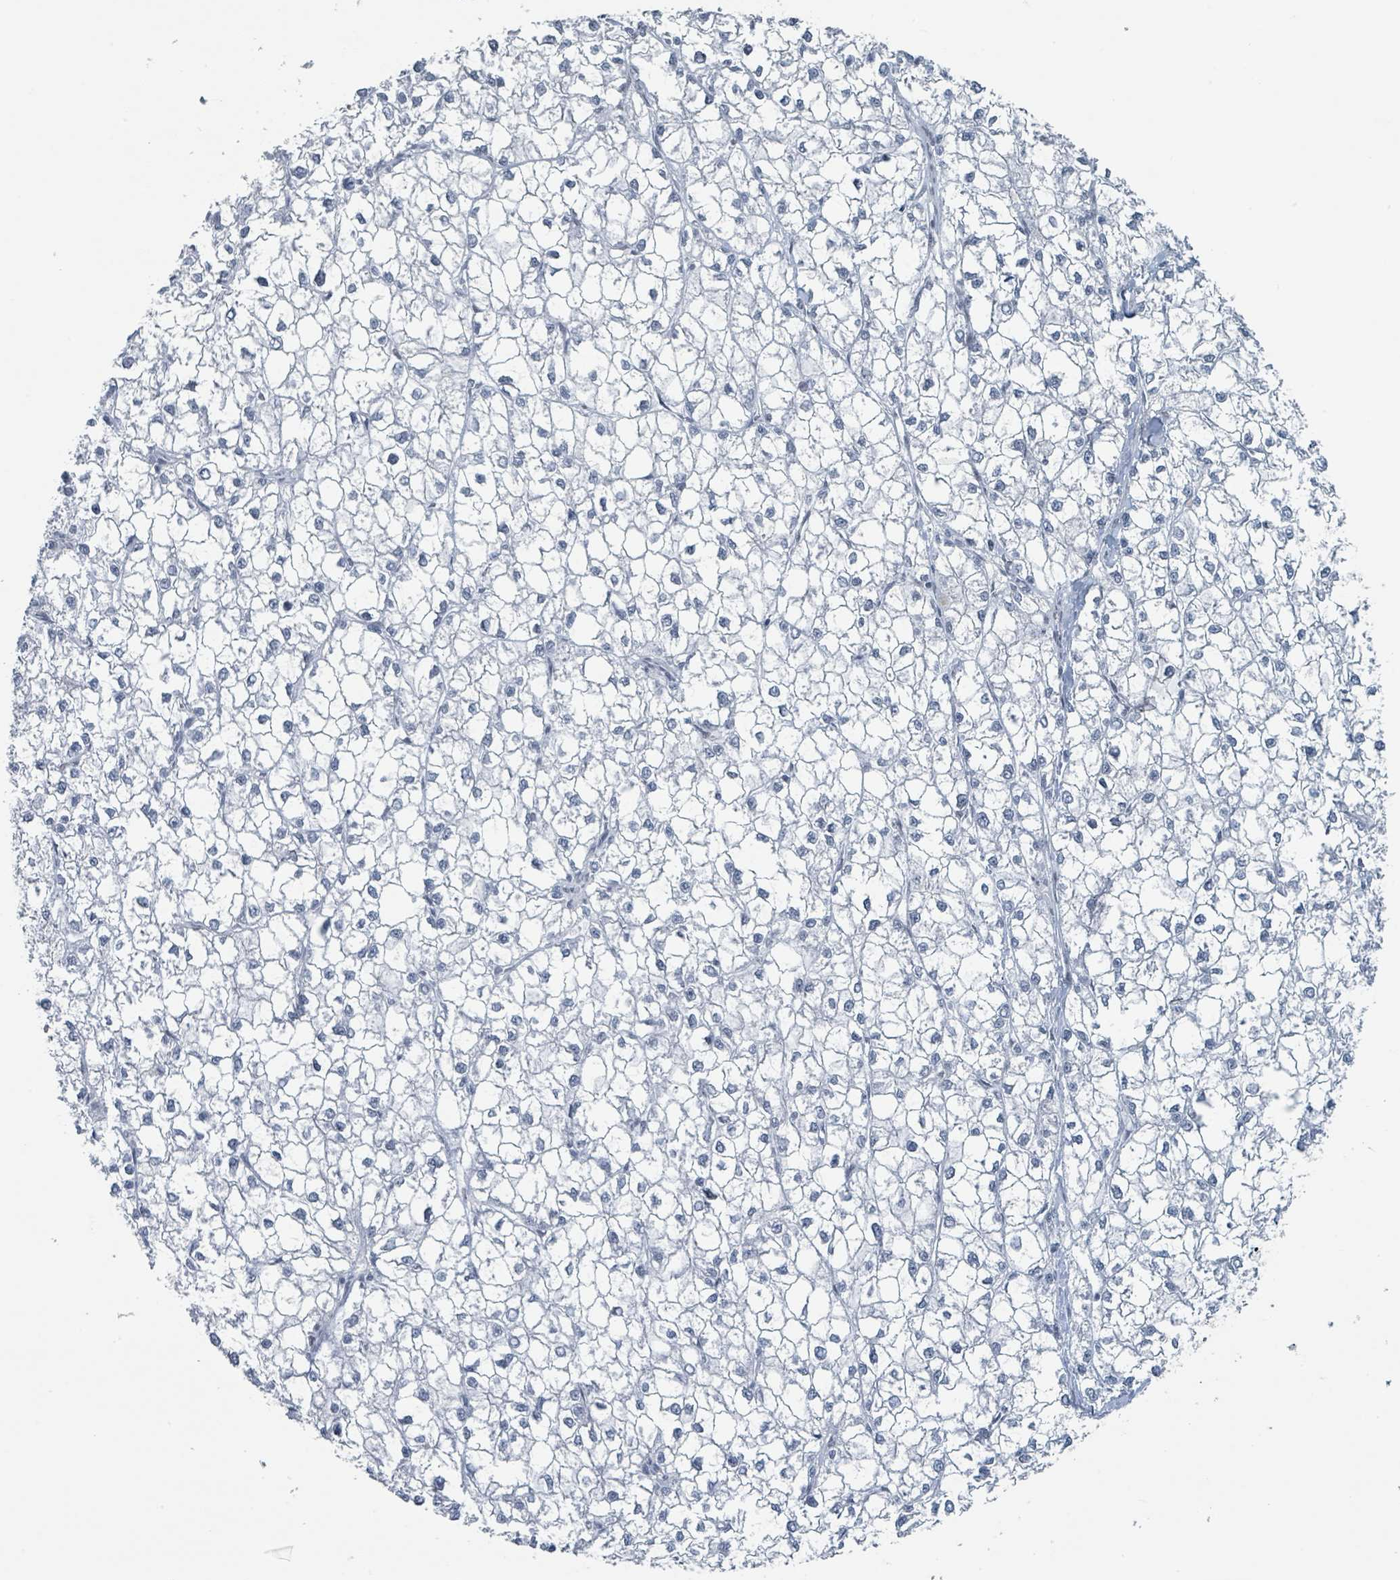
{"staining": {"intensity": "negative", "quantity": "none", "location": "none"}, "tissue": "liver cancer", "cell_type": "Tumor cells", "image_type": "cancer", "snomed": [{"axis": "morphology", "description": "Carcinoma, Hepatocellular, NOS"}, {"axis": "topography", "description": "Liver"}], "caption": "This is an immunohistochemistry (IHC) histopathology image of human liver cancer (hepatocellular carcinoma). There is no positivity in tumor cells.", "gene": "EHMT2", "patient": {"sex": "female", "age": 43}}